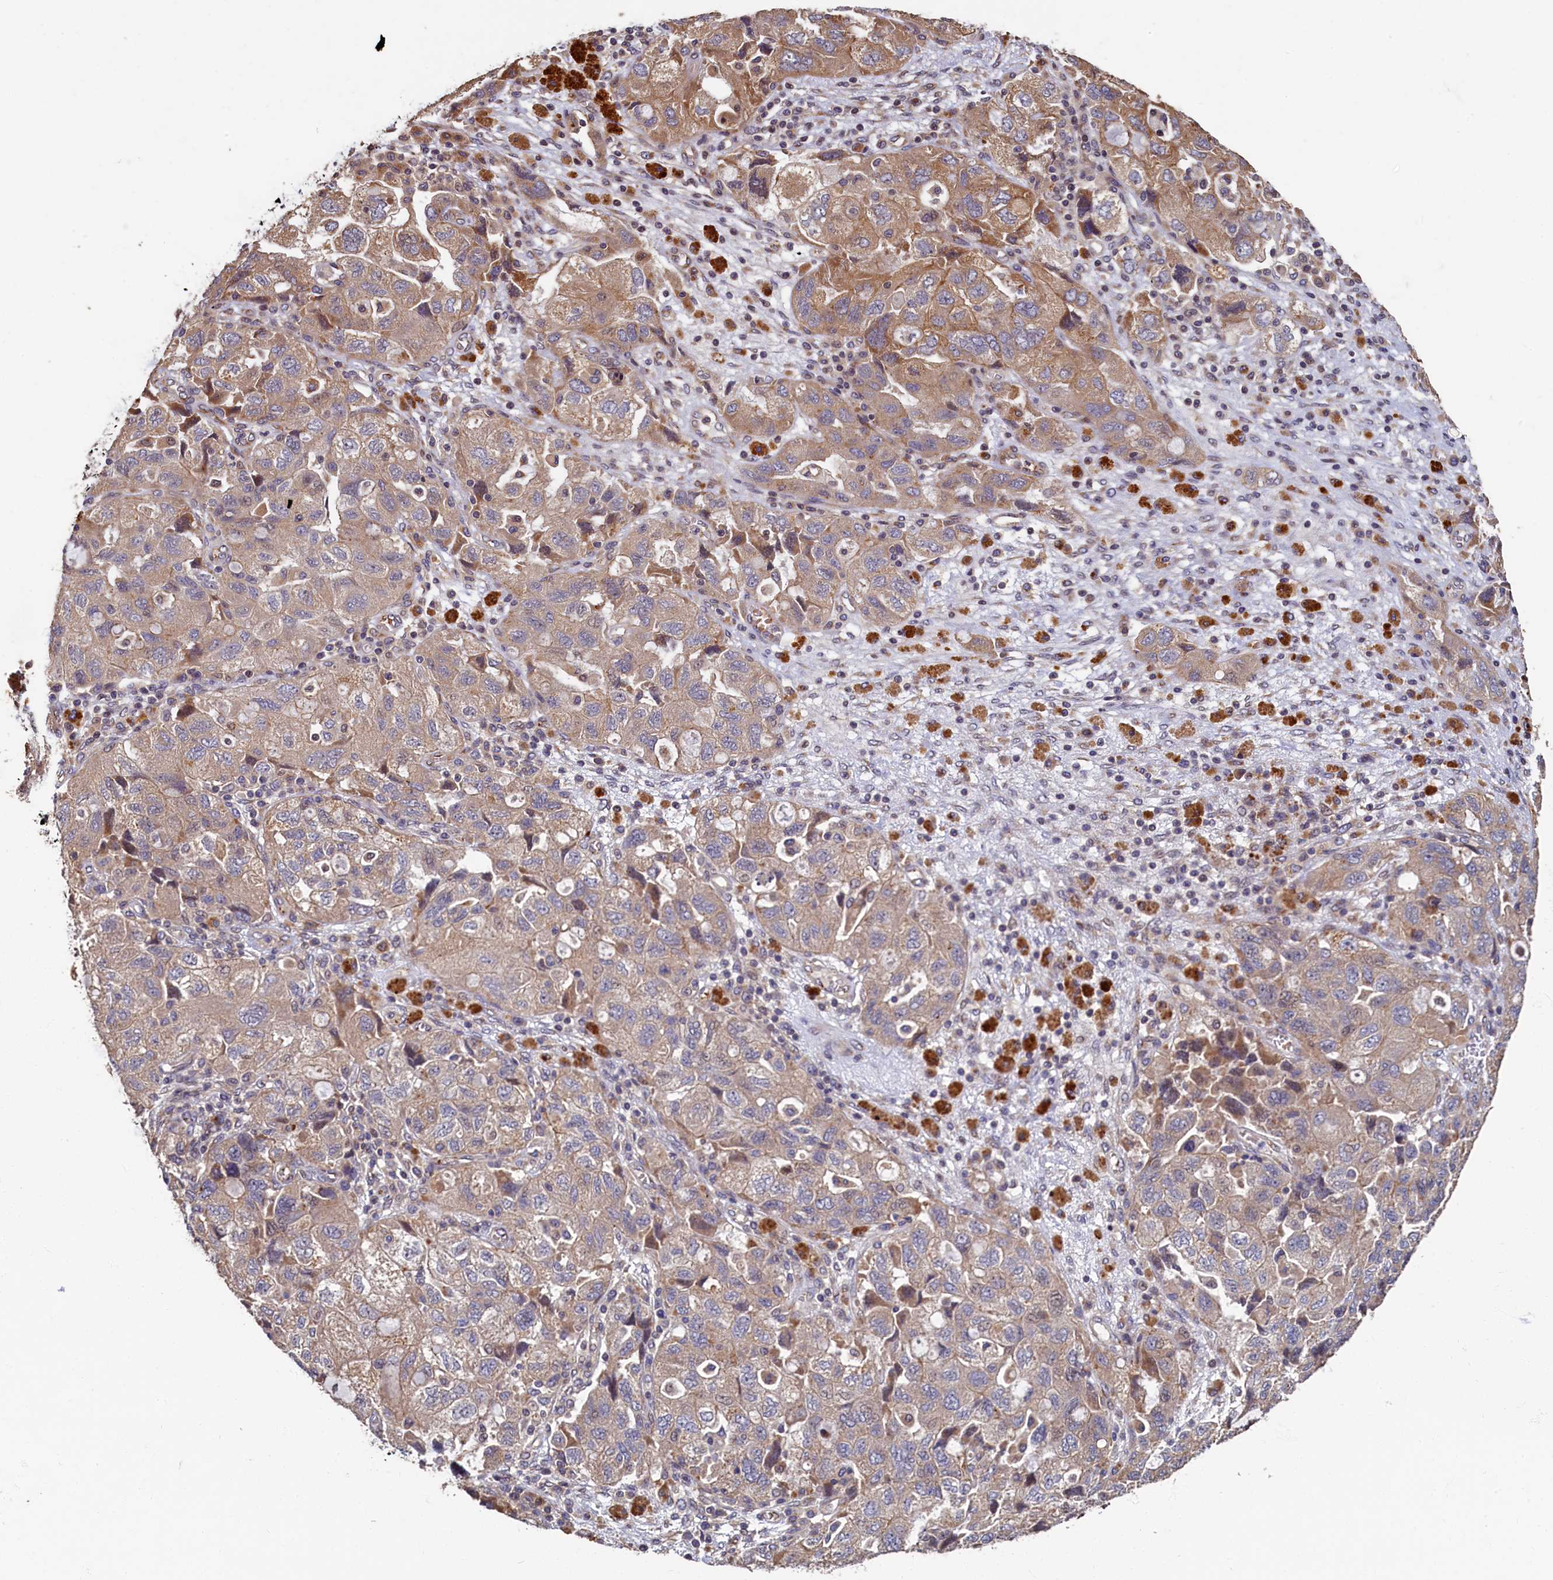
{"staining": {"intensity": "moderate", "quantity": ">75%", "location": "cytoplasmic/membranous"}, "tissue": "ovarian cancer", "cell_type": "Tumor cells", "image_type": "cancer", "snomed": [{"axis": "morphology", "description": "Carcinoma, NOS"}, {"axis": "morphology", "description": "Cystadenocarcinoma, serous, NOS"}, {"axis": "topography", "description": "Ovary"}], "caption": "Human ovarian serous cystadenocarcinoma stained for a protein (brown) displays moderate cytoplasmic/membranous positive positivity in approximately >75% of tumor cells.", "gene": "TMEM181", "patient": {"sex": "female", "age": 69}}